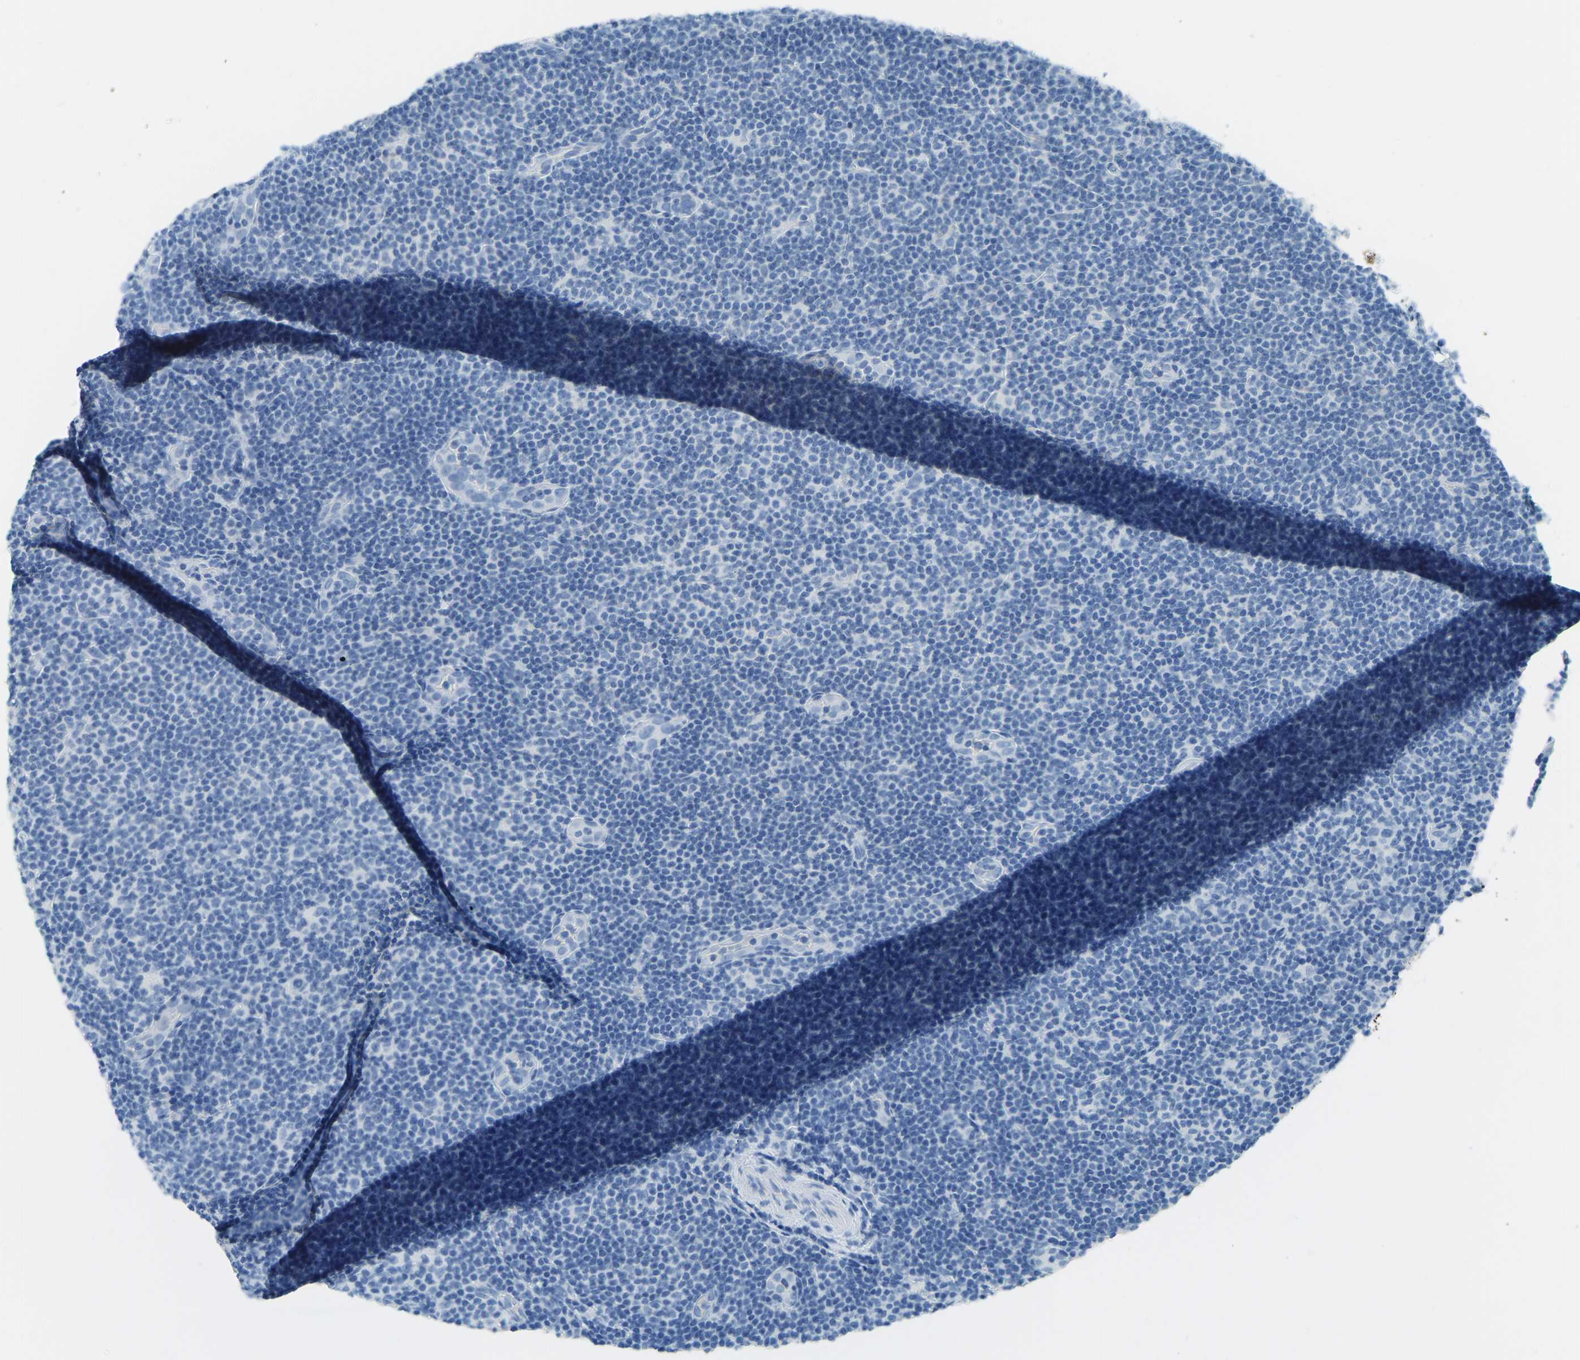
{"staining": {"intensity": "negative", "quantity": "none", "location": "none"}, "tissue": "lymphoma", "cell_type": "Tumor cells", "image_type": "cancer", "snomed": [{"axis": "morphology", "description": "Malignant lymphoma, non-Hodgkin's type, Low grade"}, {"axis": "topography", "description": "Lymph node"}], "caption": "Immunohistochemistry (IHC) photomicrograph of human malignant lymphoma, non-Hodgkin's type (low-grade) stained for a protein (brown), which shows no expression in tumor cells.", "gene": "ATP1A1", "patient": {"sex": "male", "age": 83}}